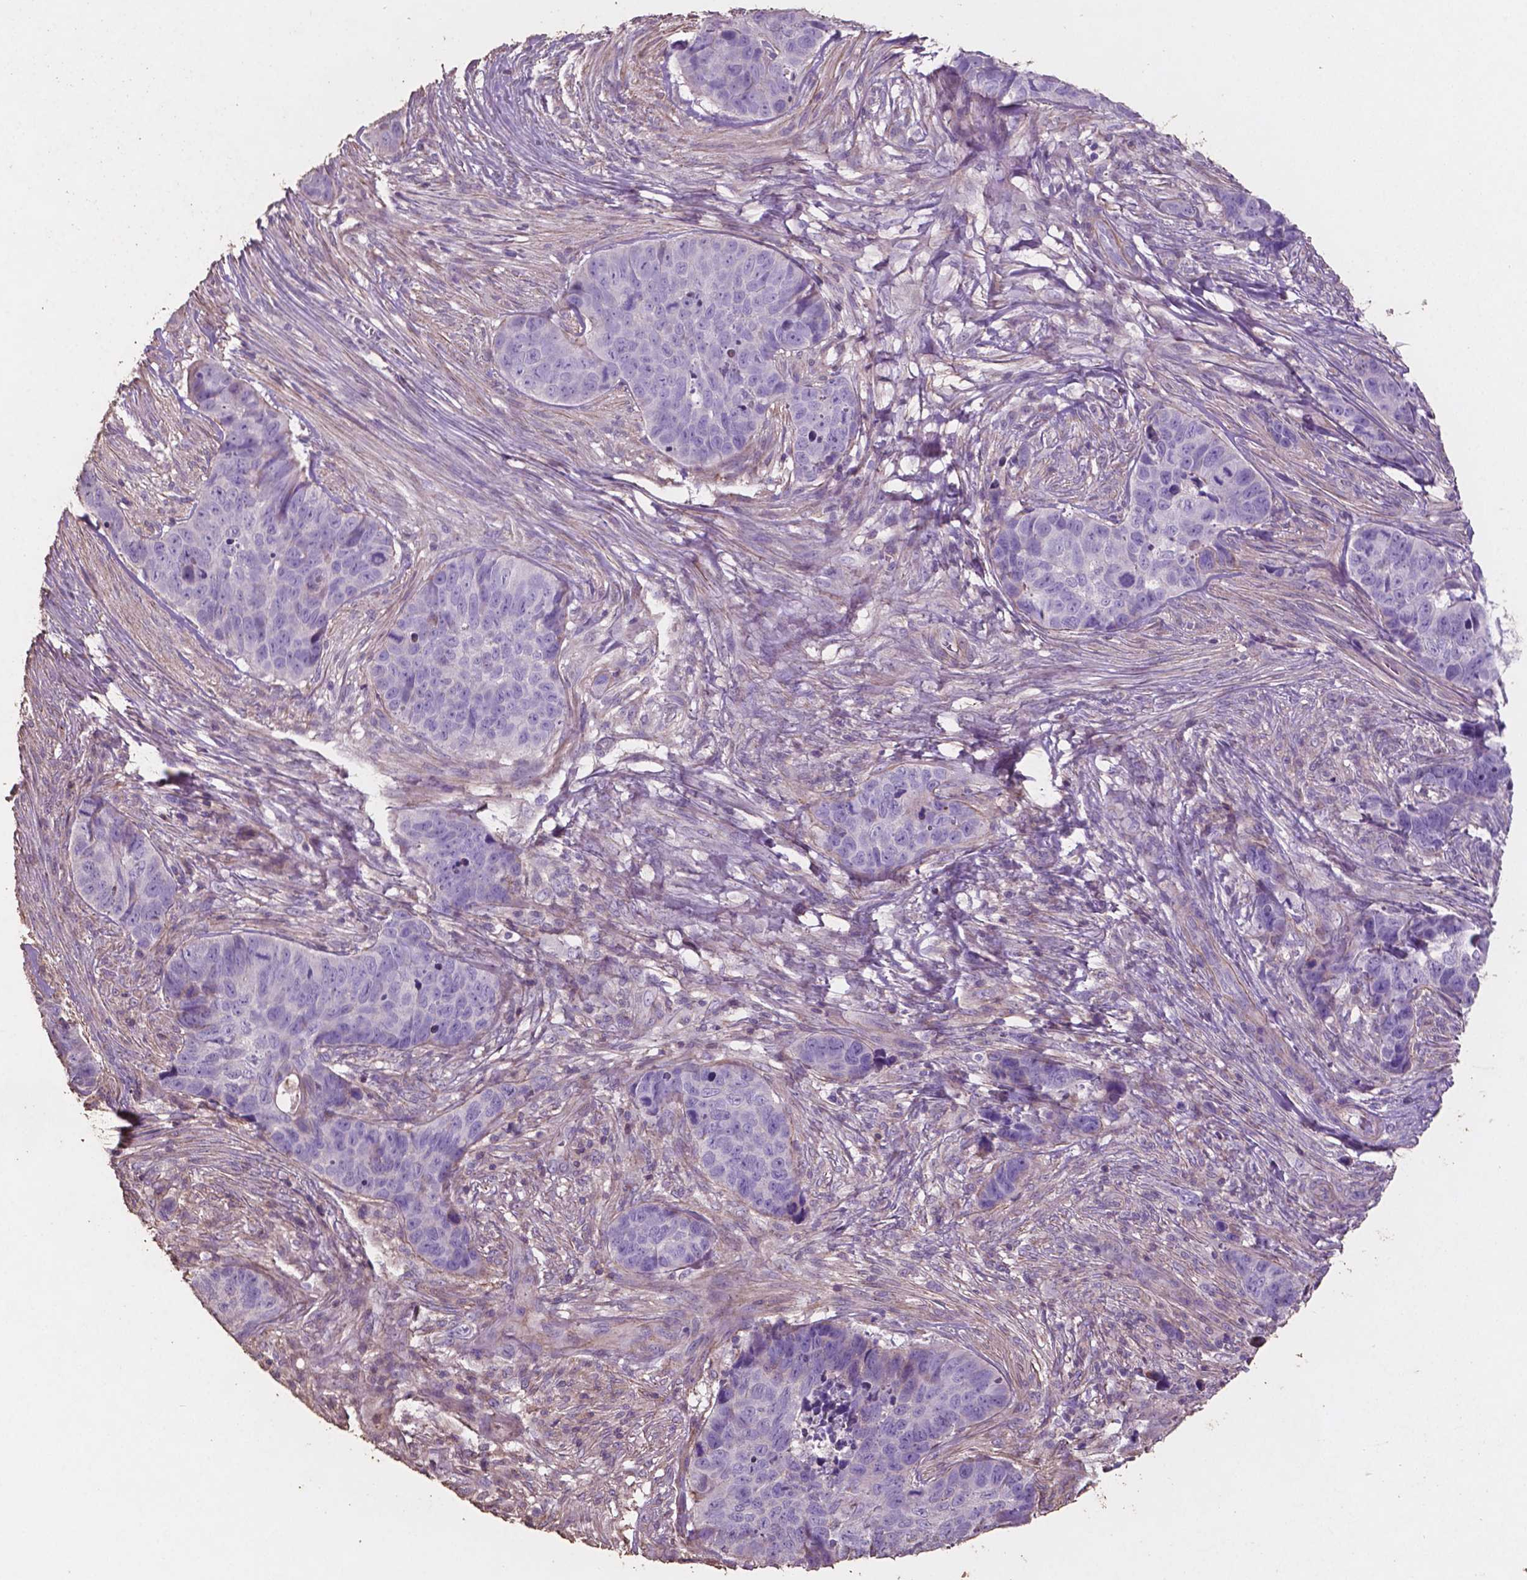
{"staining": {"intensity": "negative", "quantity": "none", "location": "none"}, "tissue": "skin cancer", "cell_type": "Tumor cells", "image_type": "cancer", "snomed": [{"axis": "morphology", "description": "Basal cell carcinoma"}, {"axis": "topography", "description": "Skin"}], "caption": "Protein analysis of skin cancer reveals no significant positivity in tumor cells.", "gene": "COMMD4", "patient": {"sex": "female", "age": 82}}